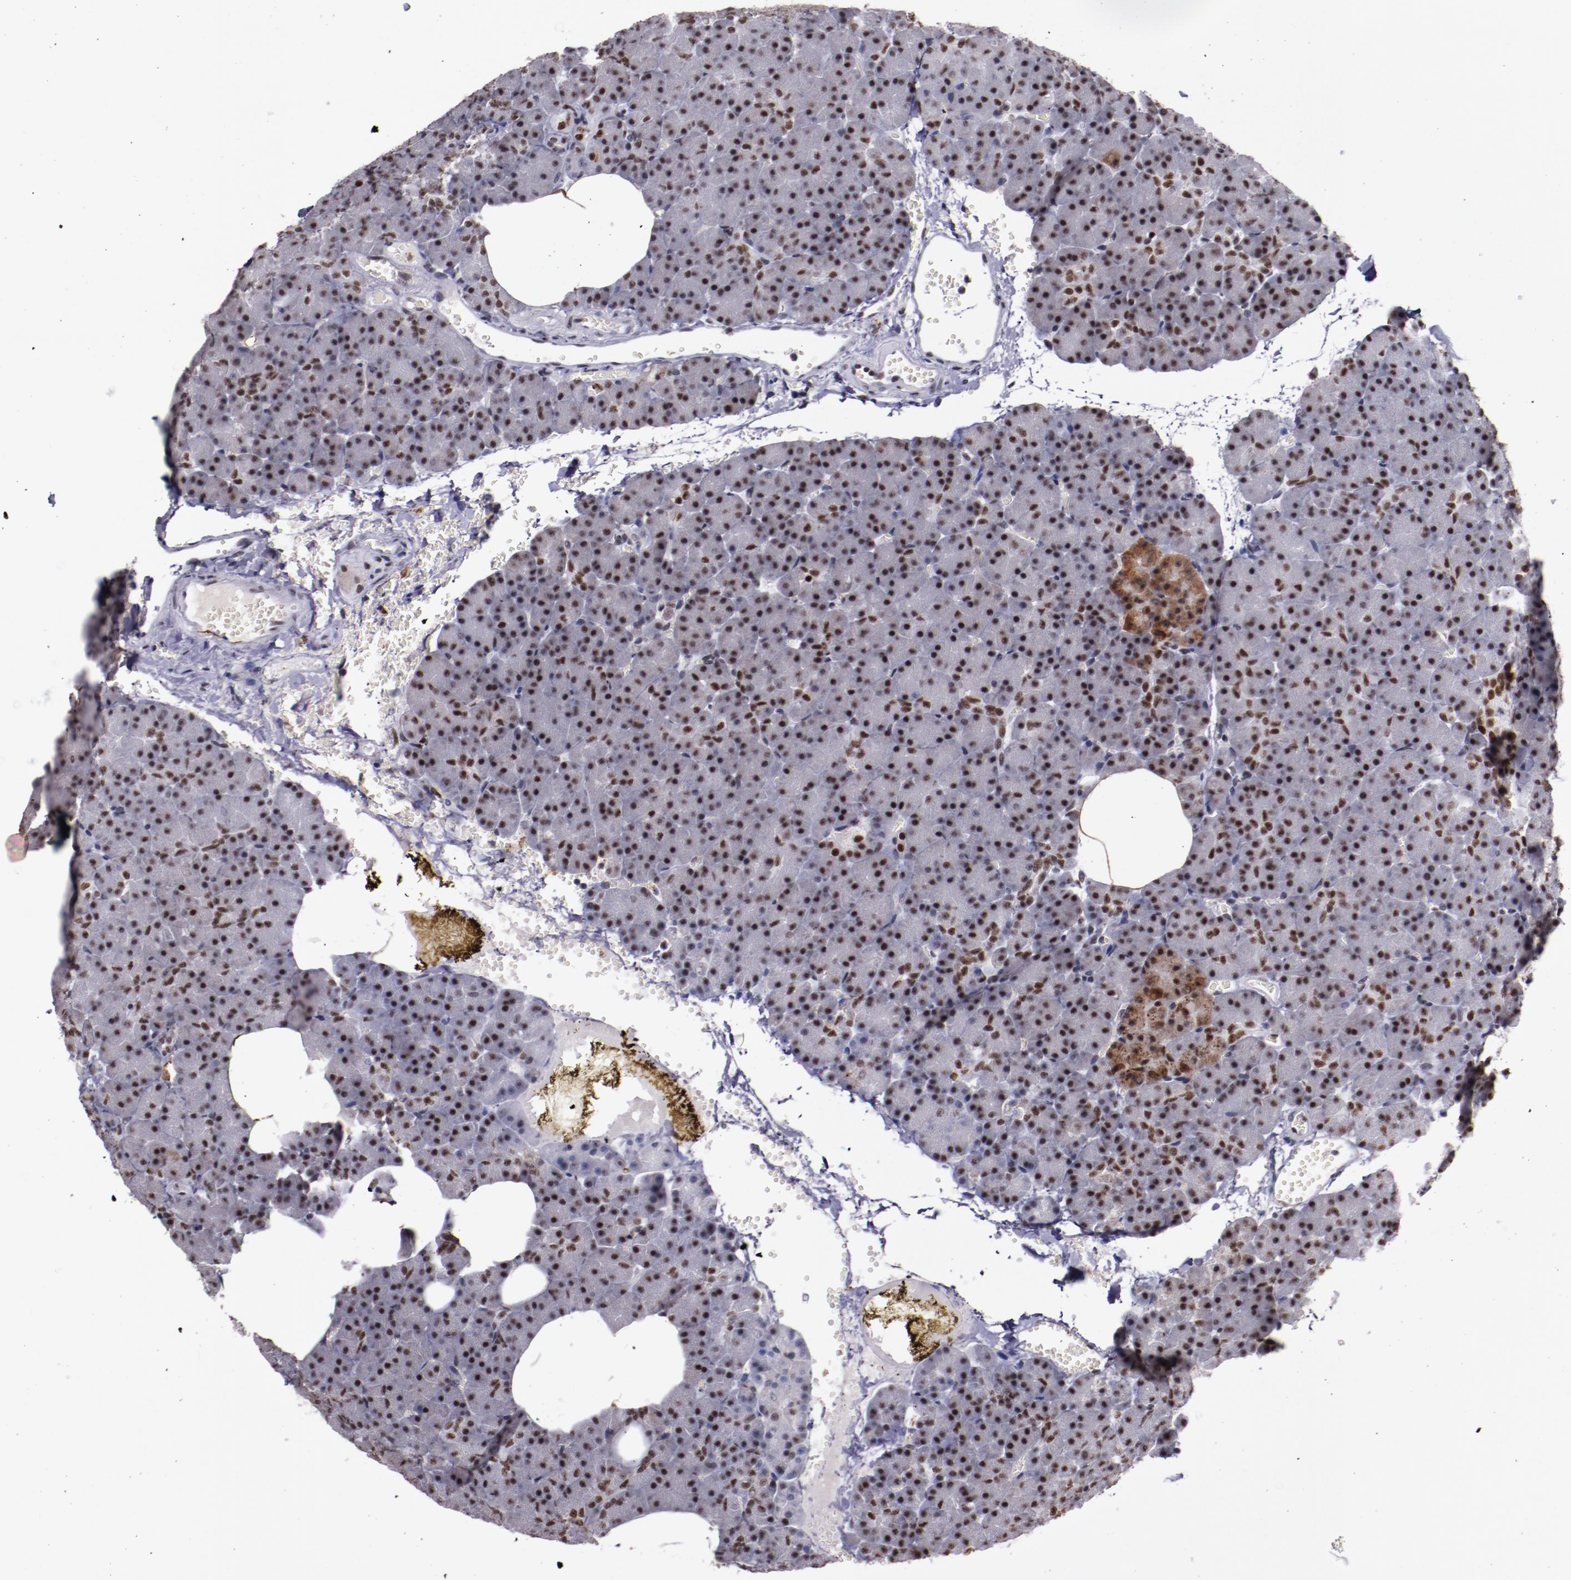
{"staining": {"intensity": "moderate", "quantity": ">75%", "location": "nuclear"}, "tissue": "pancreas", "cell_type": "Exocrine glandular cells", "image_type": "normal", "snomed": [{"axis": "morphology", "description": "Normal tissue, NOS"}, {"axis": "topography", "description": "Pancreas"}], "caption": "This histopathology image exhibits immunohistochemistry (IHC) staining of benign pancreas, with medium moderate nuclear expression in approximately >75% of exocrine glandular cells.", "gene": "PPP4R3A", "patient": {"sex": "female", "age": 35}}